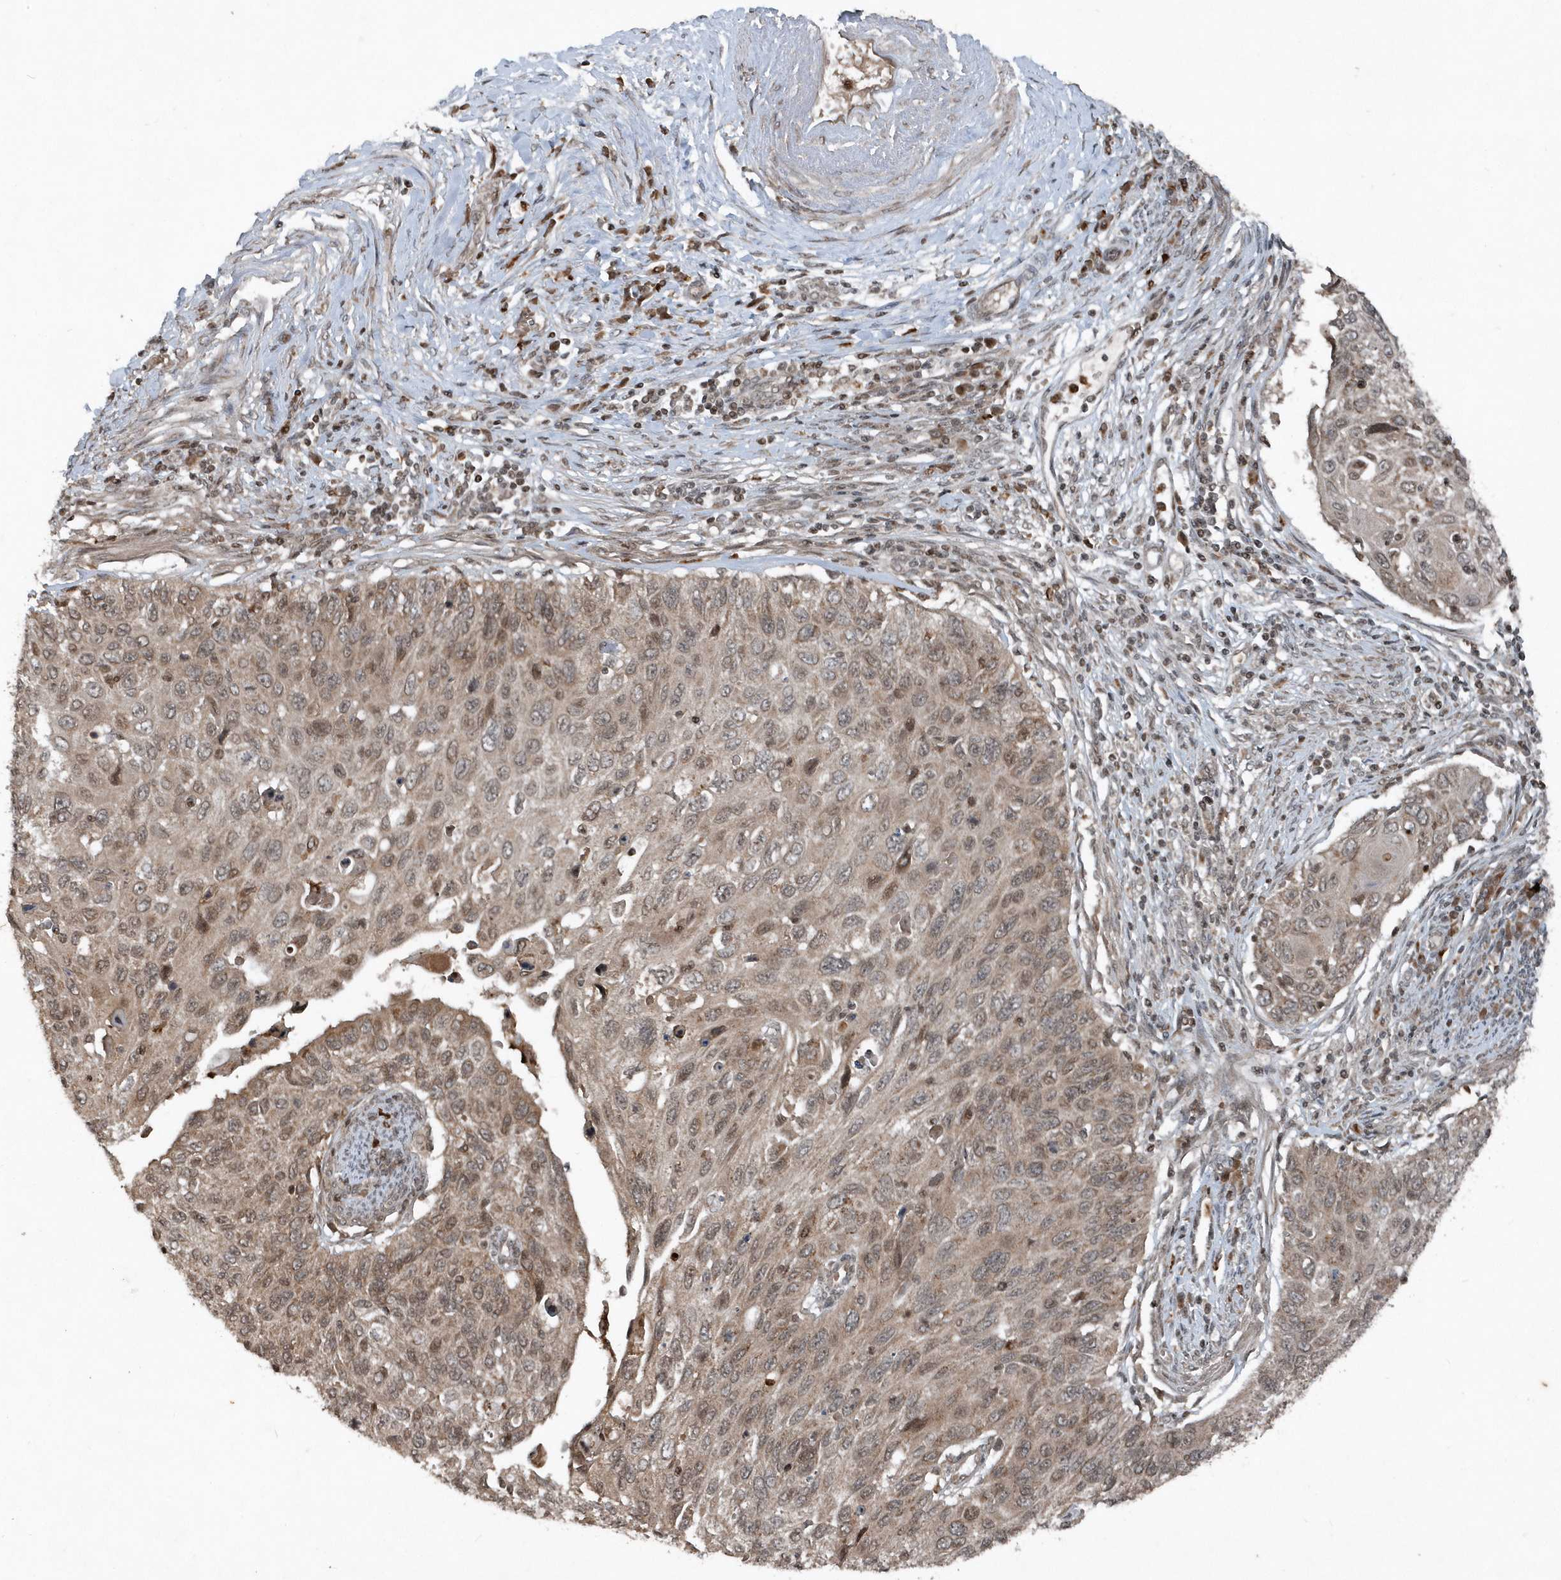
{"staining": {"intensity": "weak", "quantity": ">75%", "location": "cytoplasmic/membranous,nuclear"}, "tissue": "cervical cancer", "cell_type": "Tumor cells", "image_type": "cancer", "snomed": [{"axis": "morphology", "description": "Squamous cell carcinoma, NOS"}, {"axis": "topography", "description": "Cervix"}], "caption": "Brown immunohistochemical staining in human cervical squamous cell carcinoma displays weak cytoplasmic/membranous and nuclear positivity in about >75% of tumor cells.", "gene": "EIF2B1", "patient": {"sex": "female", "age": 70}}